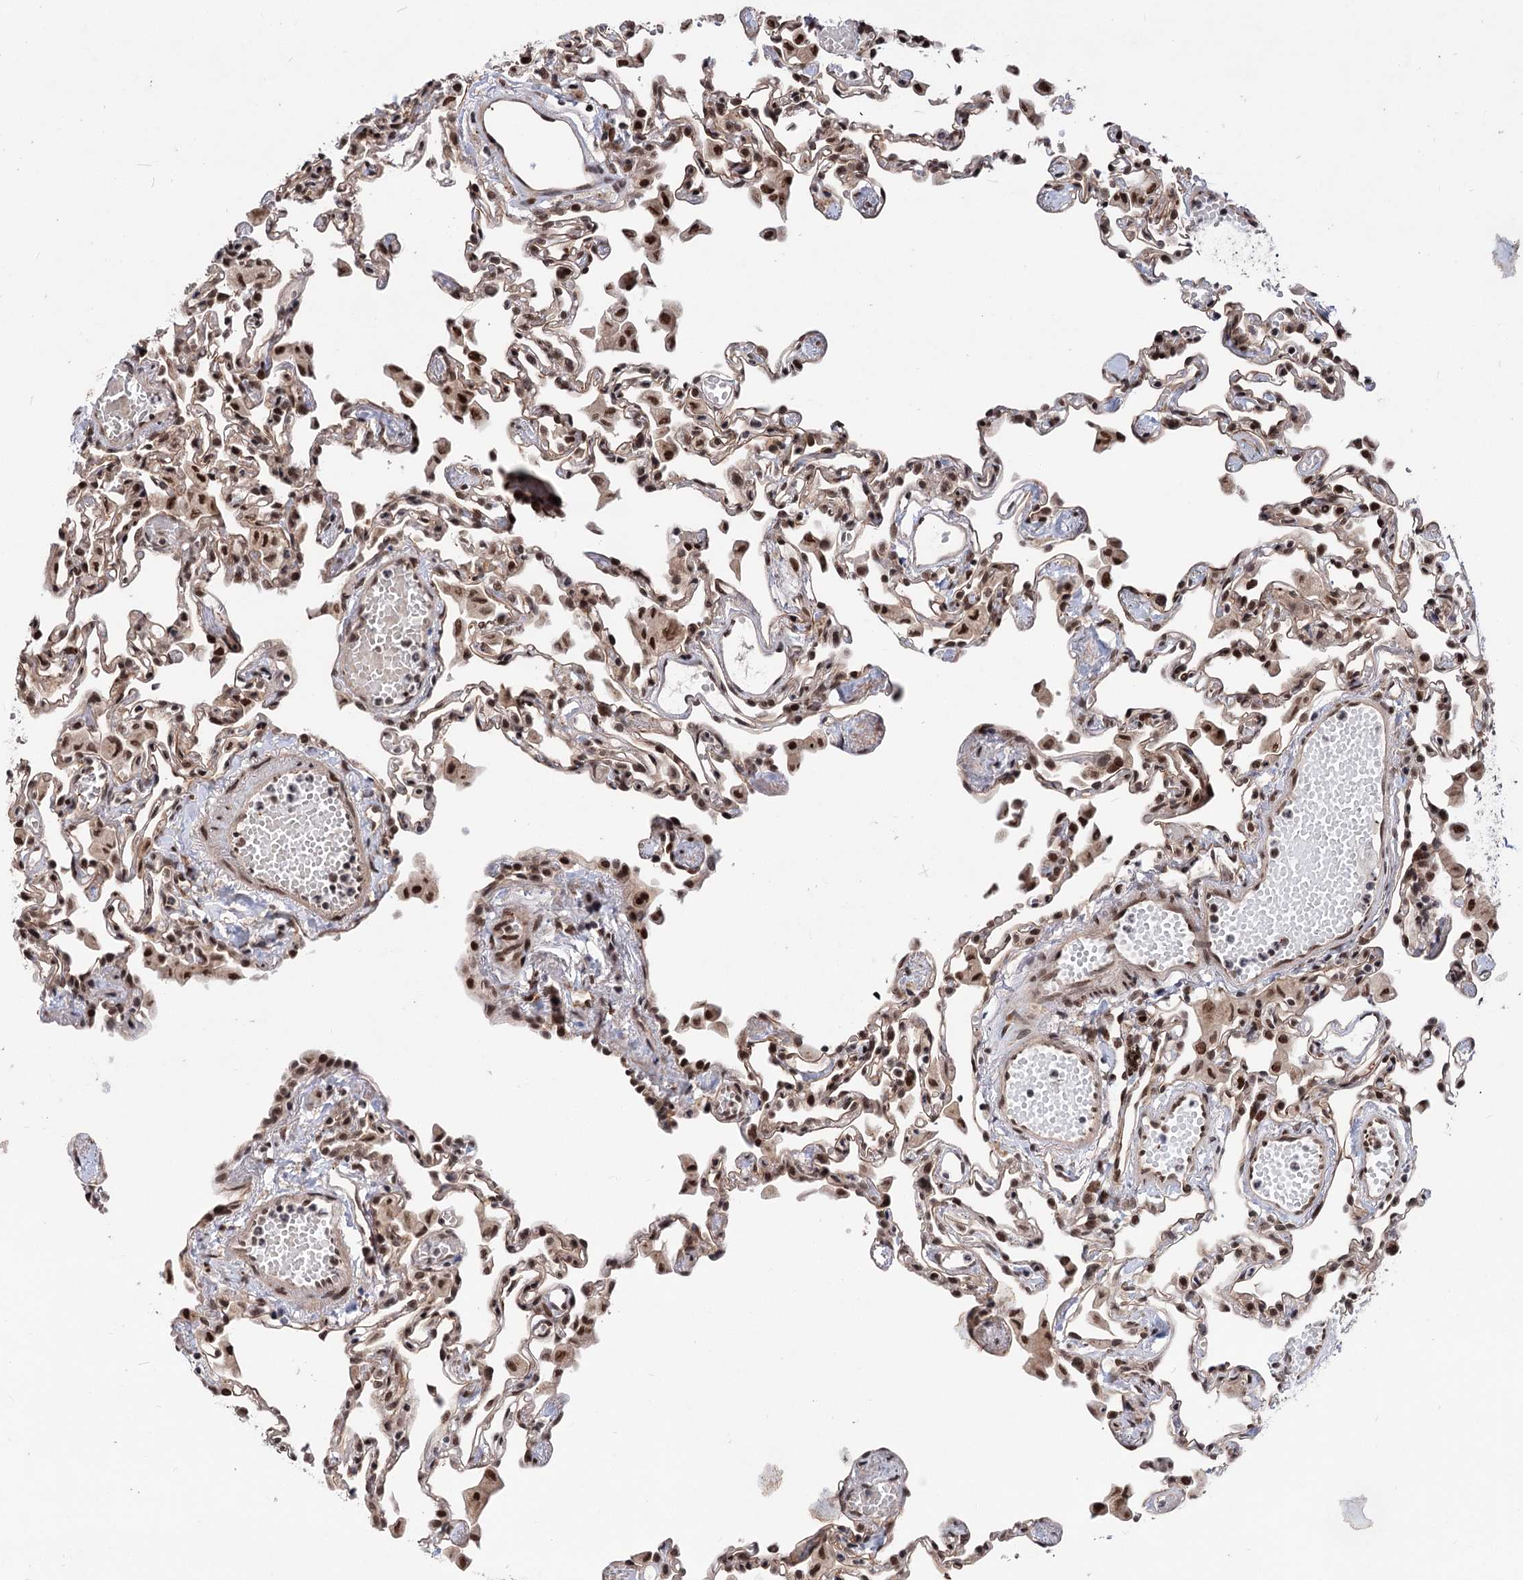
{"staining": {"intensity": "moderate", "quantity": ">75%", "location": "nuclear"}, "tissue": "lung", "cell_type": "Alveolar cells", "image_type": "normal", "snomed": [{"axis": "morphology", "description": "Normal tissue, NOS"}, {"axis": "topography", "description": "Bronchus"}, {"axis": "topography", "description": "Lung"}], "caption": "The micrograph exhibits staining of unremarkable lung, revealing moderate nuclear protein positivity (brown color) within alveolar cells. Using DAB (3,3'-diaminobenzidine) (brown) and hematoxylin (blue) stains, captured at high magnification using brightfield microscopy.", "gene": "MAML1", "patient": {"sex": "female", "age": 49}}